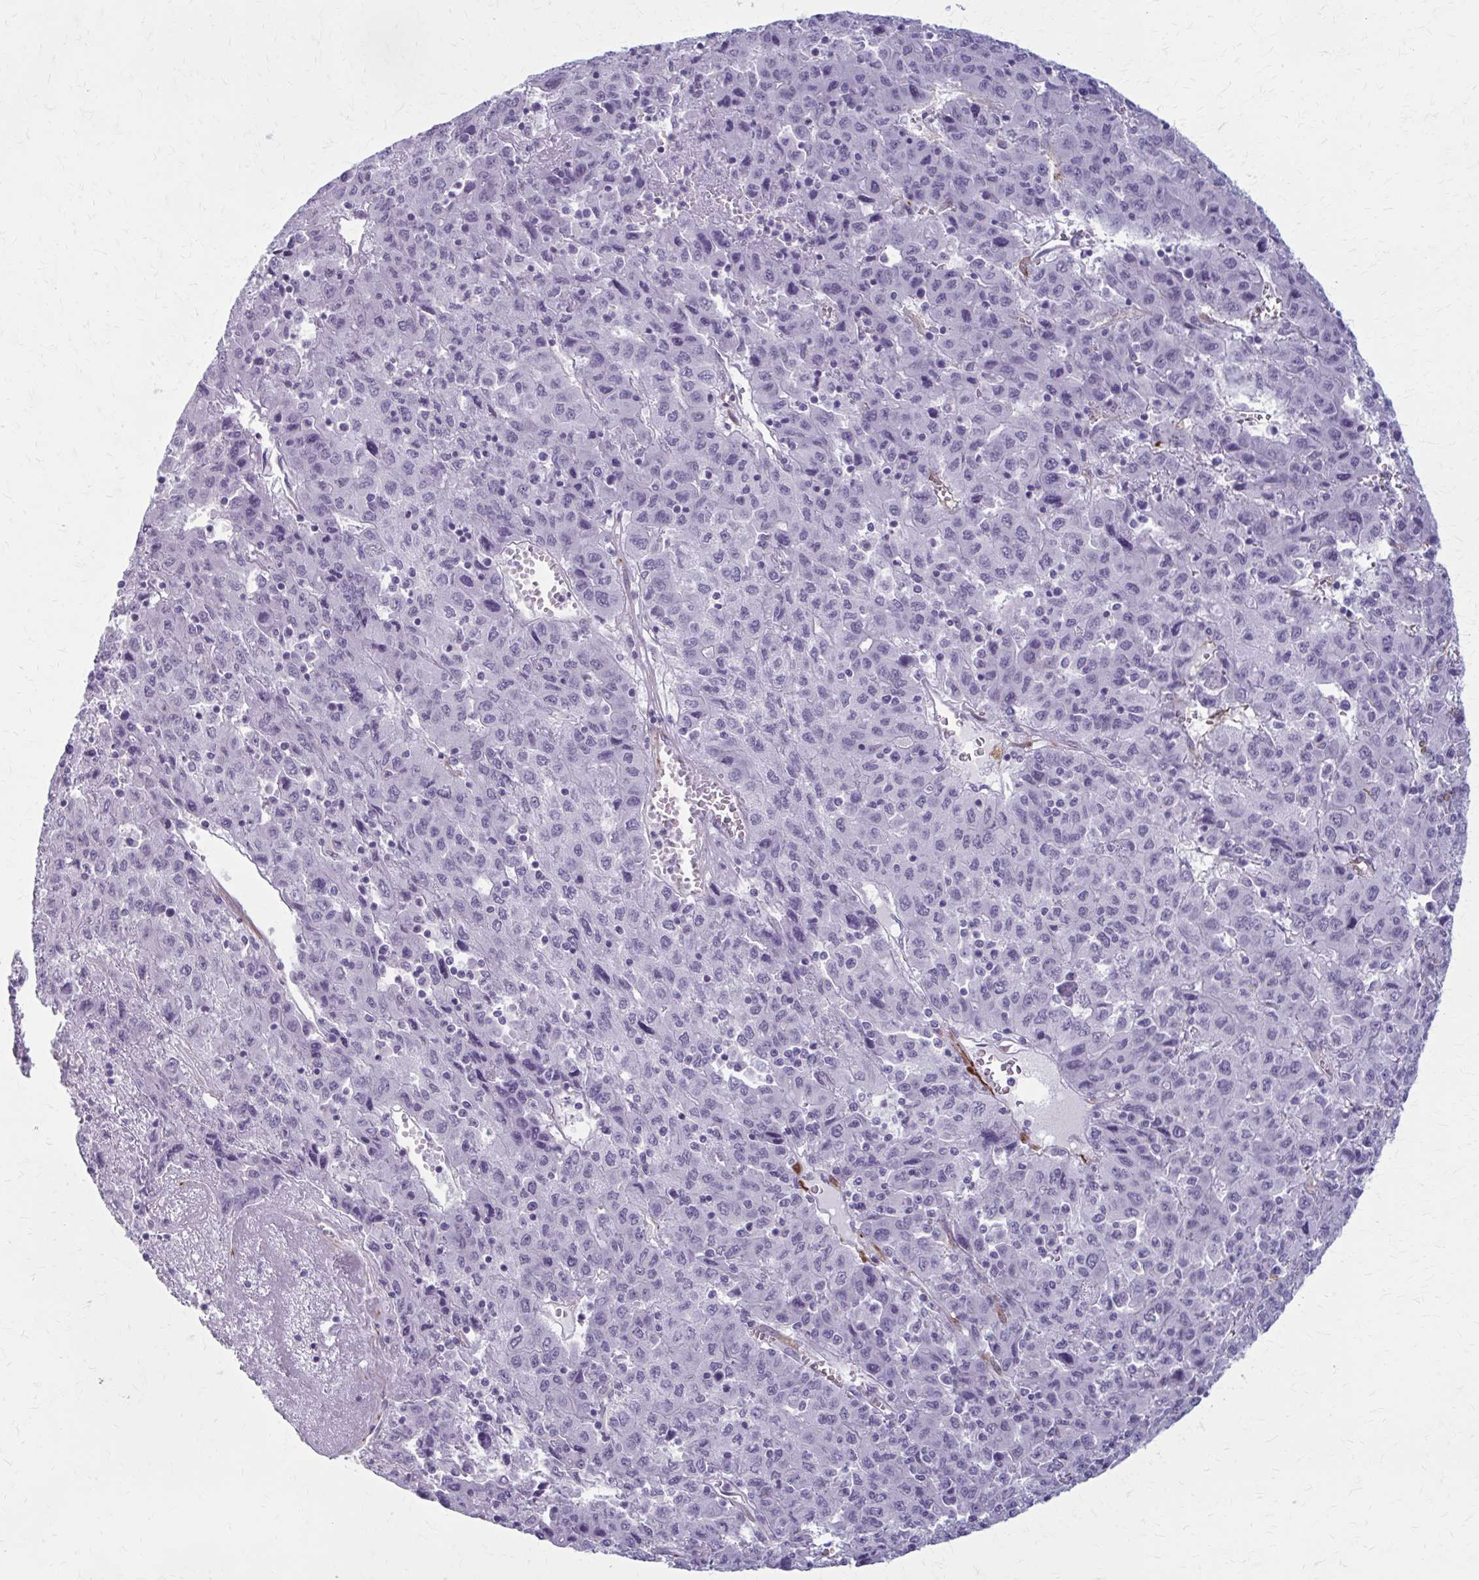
{"staining": {"intensity": "negative", "quantity": "none", "location": "none"}, "tissue": "liver cancer", "cell_type": "Tumor cells", "image_type": "cancer", "snomed": [{"axis": "morphology", "description": "Carcinoma, Hepatocellular, NOS"}, {"axis": "topography", "description": "Liver"}], "caption": "There is no significant expression in tumor cells of liver cancer (hepatocellular carcinoma).", "gene": "AKAP12", "patient": {"sex": "female", "age": 53}}